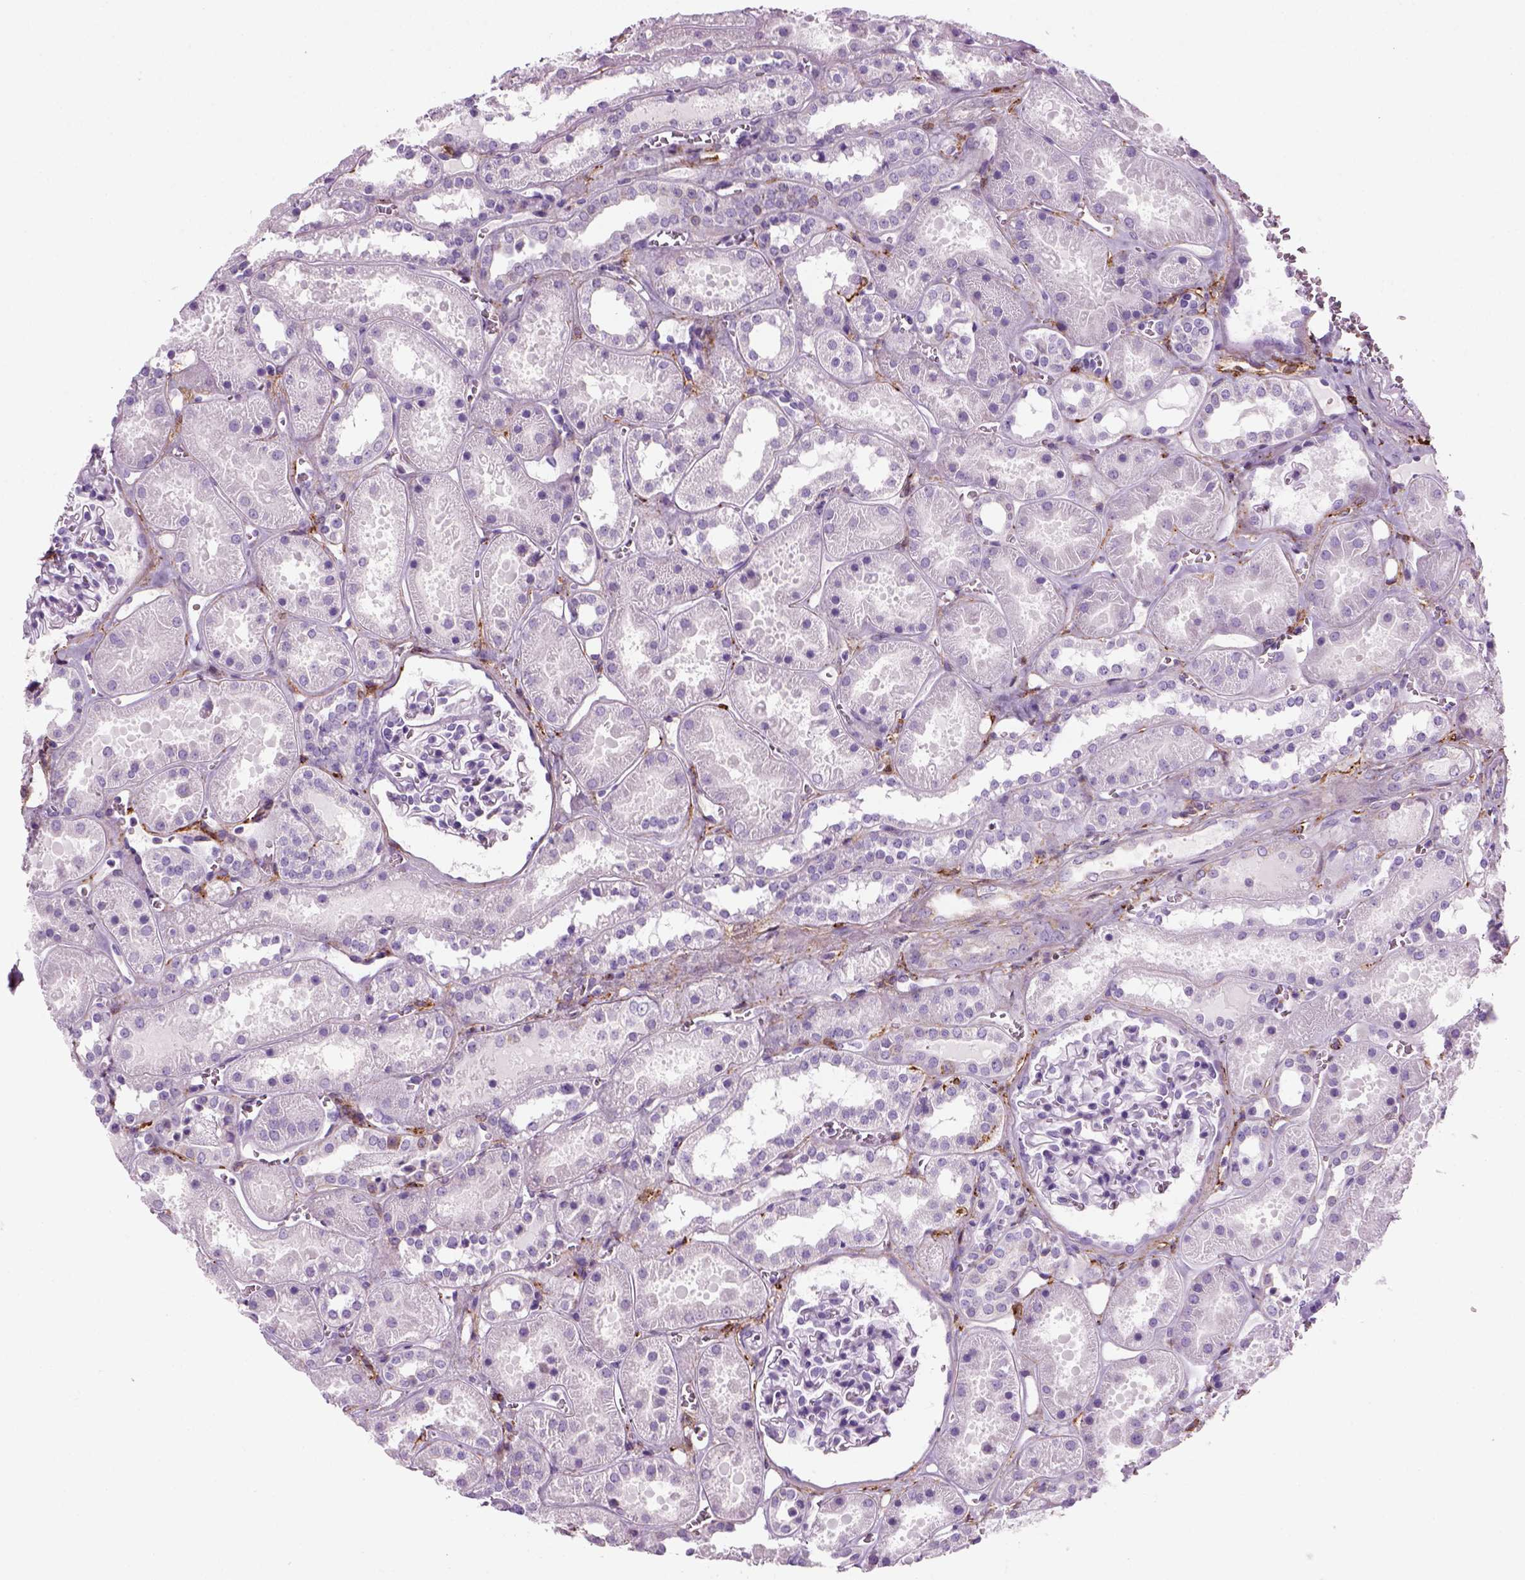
{"staining": {"intensity": "negative", "quantity": "none", "location": "none"}, "tissue": "kidney", "cell_type": "Cells in glomeruli", "image_type": "normal", "snomed": [{"axis": "morphology", "description": "Normal tissue, NOS"}, {"axis": "topography", "description": "Kidney"}], "caption": "Immunohistochemistry (IHC) micrograph of normal kidney: kidney stained with DAB (3,3'-diaminobenzidine) exhibits no significant protein staining in cells in glomeruli.", "gene": "MARCKS", "patient": {"sex": "female", "age": 41}}